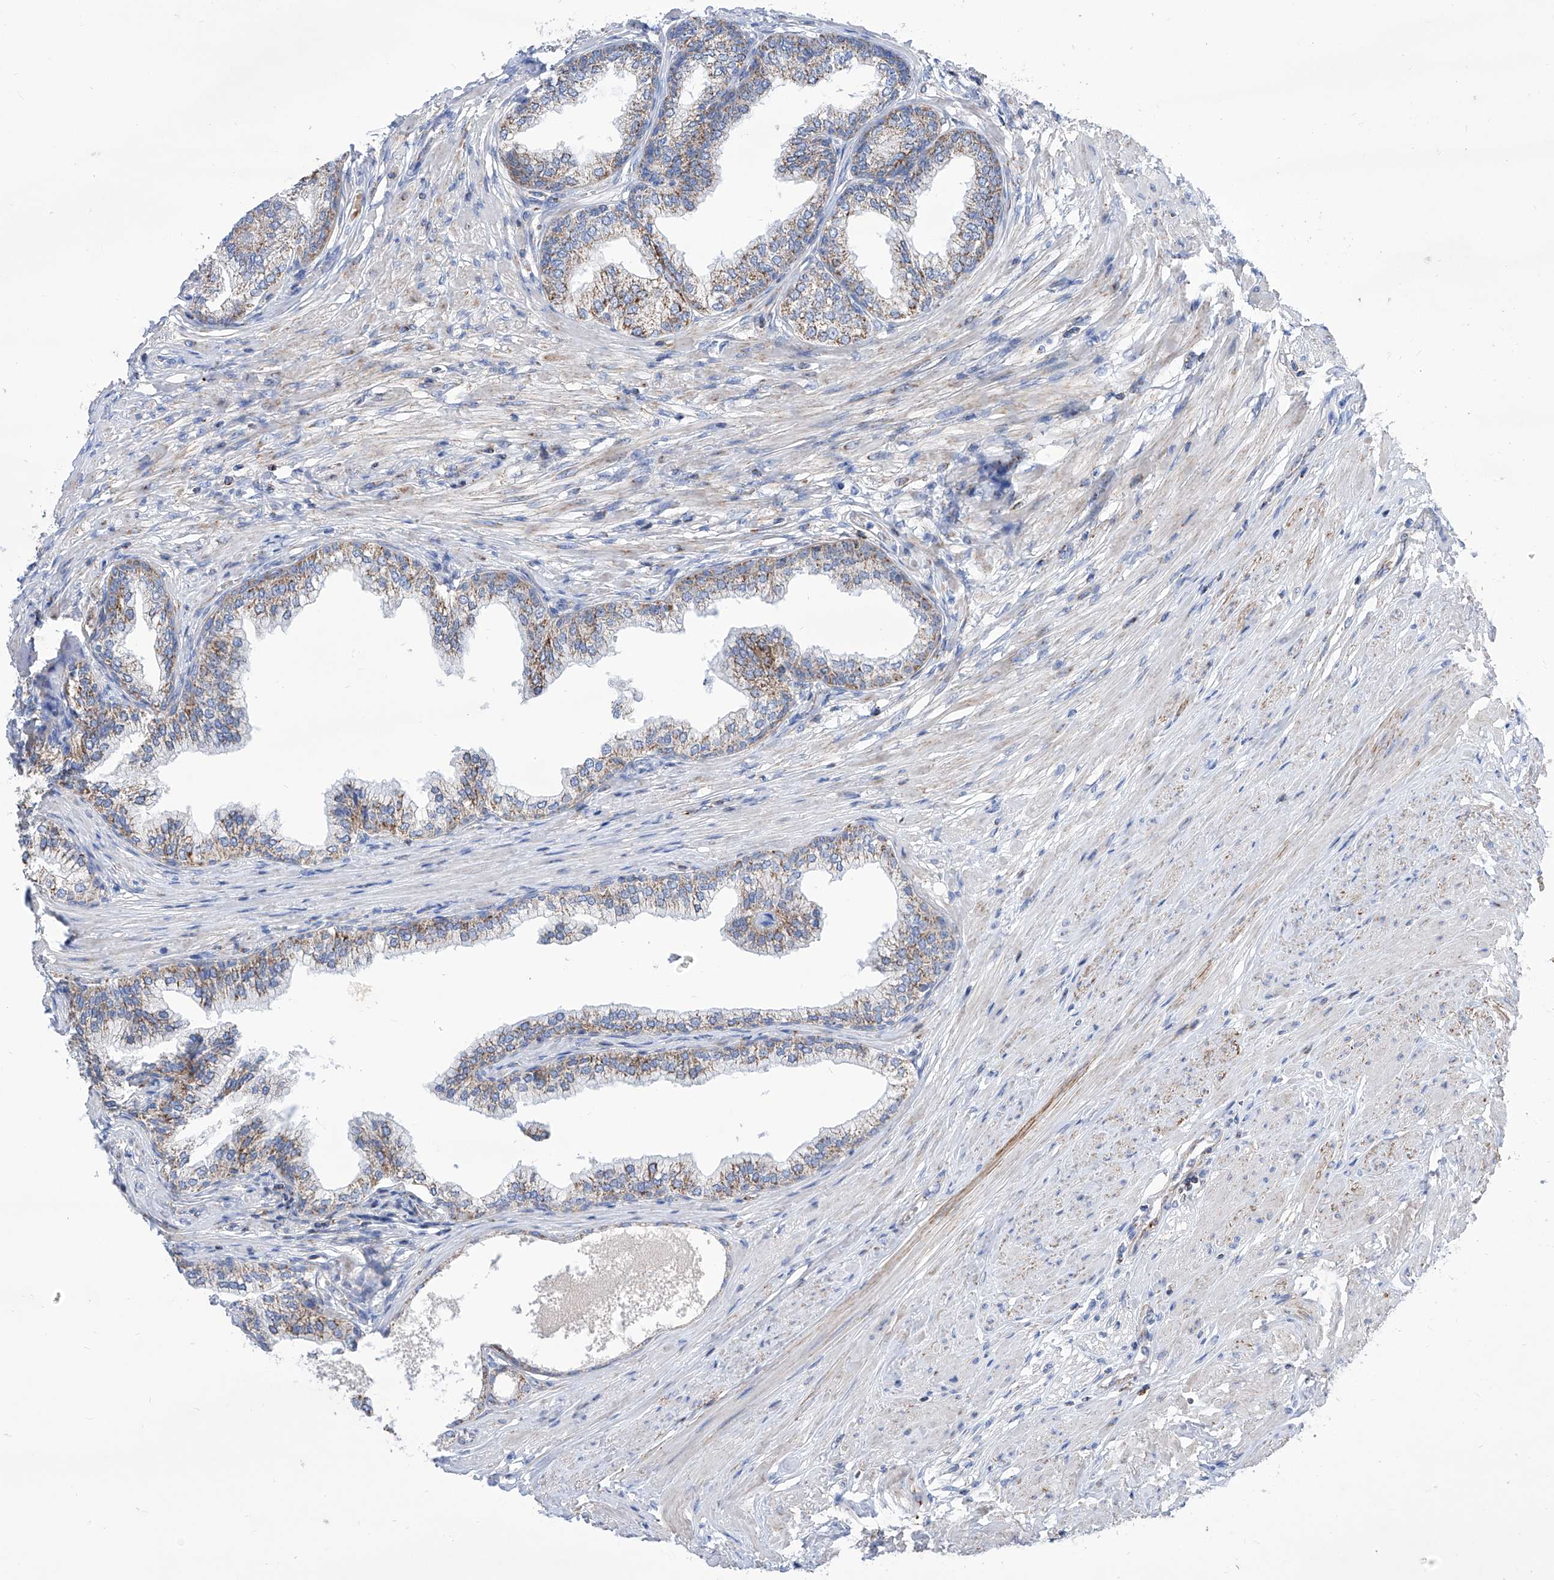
{"staining": {"intensity": "moderate", "quantity": ">75%", "location": "cytoplasmic/membranous"}, "tissue": "prostate", "cell_type": "Glandular cells", "image_type": "normal", "snomed": [{"axis": "morphology", "description": "Normal tissue, NOS"}, {"axis": "morphology", "description": "Urothelial carcinoma, Low grade"}, {"axis": "topography", "description": "Urinary bladder"}, {"axis": "topography", "description": "Prostate"}], "caption": "Glandular cells show medium levels of moderate cytoplasmic/membranous staining in about >75% of cells in unremarkable human prostate. (DAB = brown stain, brightfield microscopy at high magnification).", "gene": "SRBD1", "patient": {"sex": "male", "age": 60}}